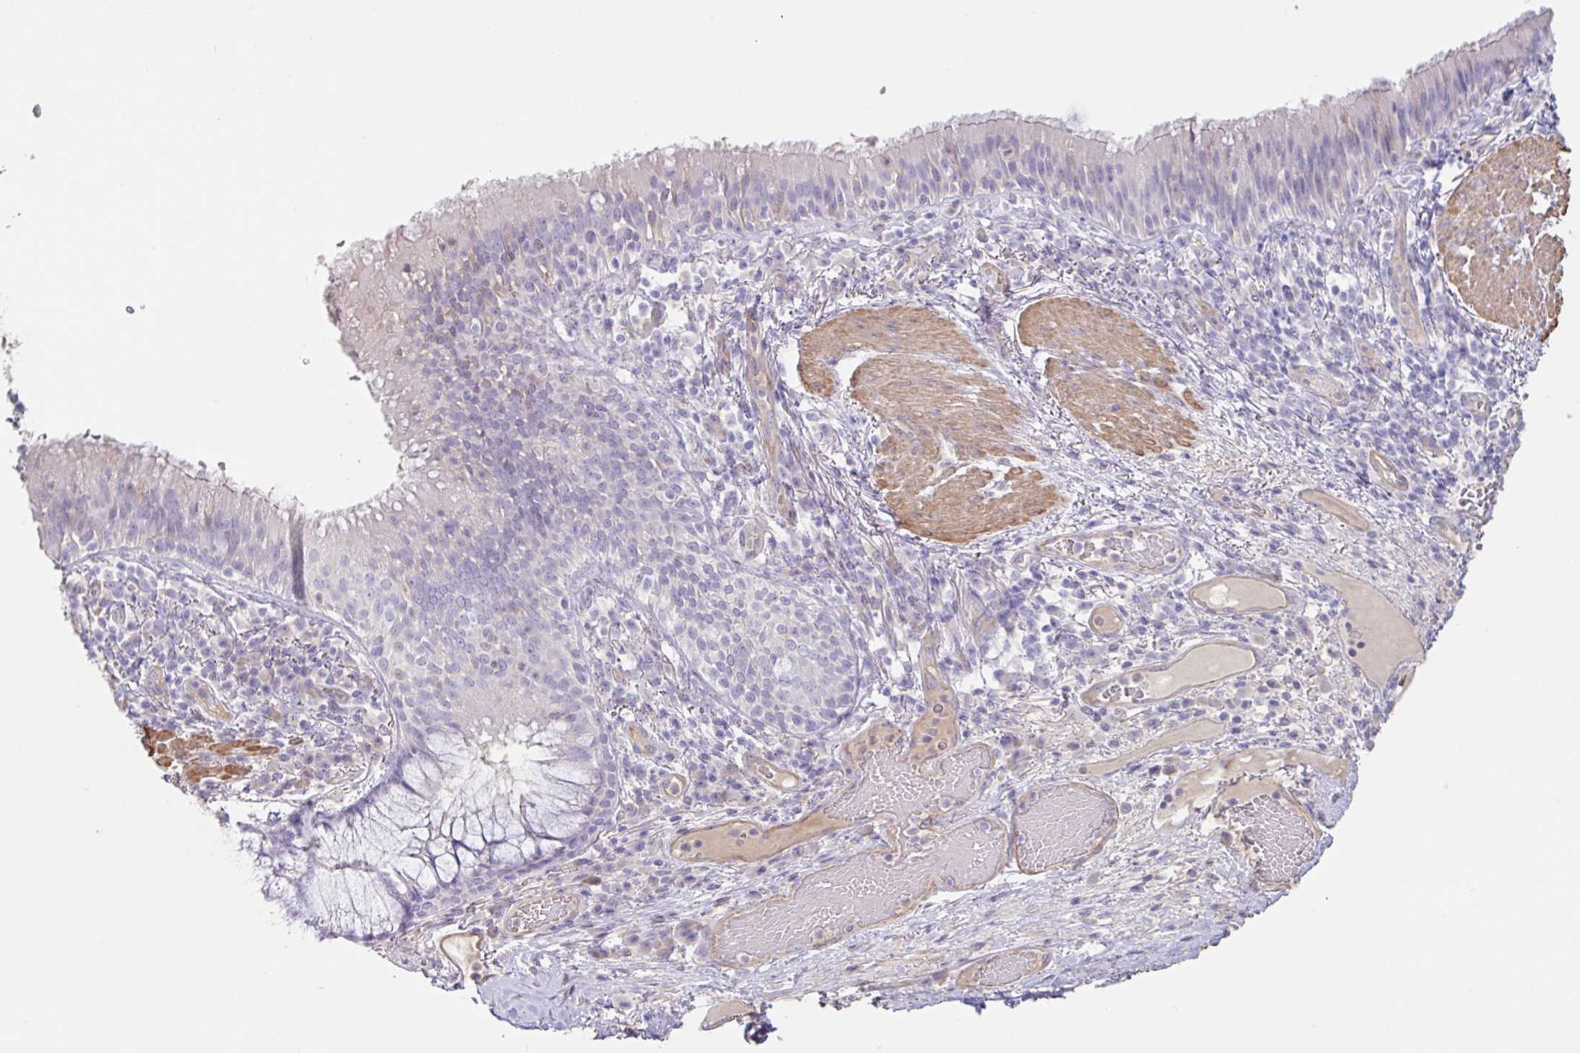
{"staining": {"intensity": "negative", "quantity": "none", "location": "none"}, "tissue": "bronchus", "cell_type": "Respiratory epithelial cells", "image_type": "normal", "snomed": [{"axis": "morphology", "description": "Normal tissue, NOS"}, {"axis": "topography", "description": "Cartilage tissue"}, {"axis": "topography", "description": "Bronchus"}], "caption": "A high-resolution histopathology image shows immunohistochemistry (IHC) staining of unremarkable bronchus, which reveals no significant staining in respiratory epithelial cells. The staining was performed using DAB (3,3'-diaminobenzidine) to visualize the protein expression in brown, while the nuclei were stained in blue with hematoxylin (Magnification: 20x).", "gene": "PYGM", "patient": {"sex": "male", "age": 56}}